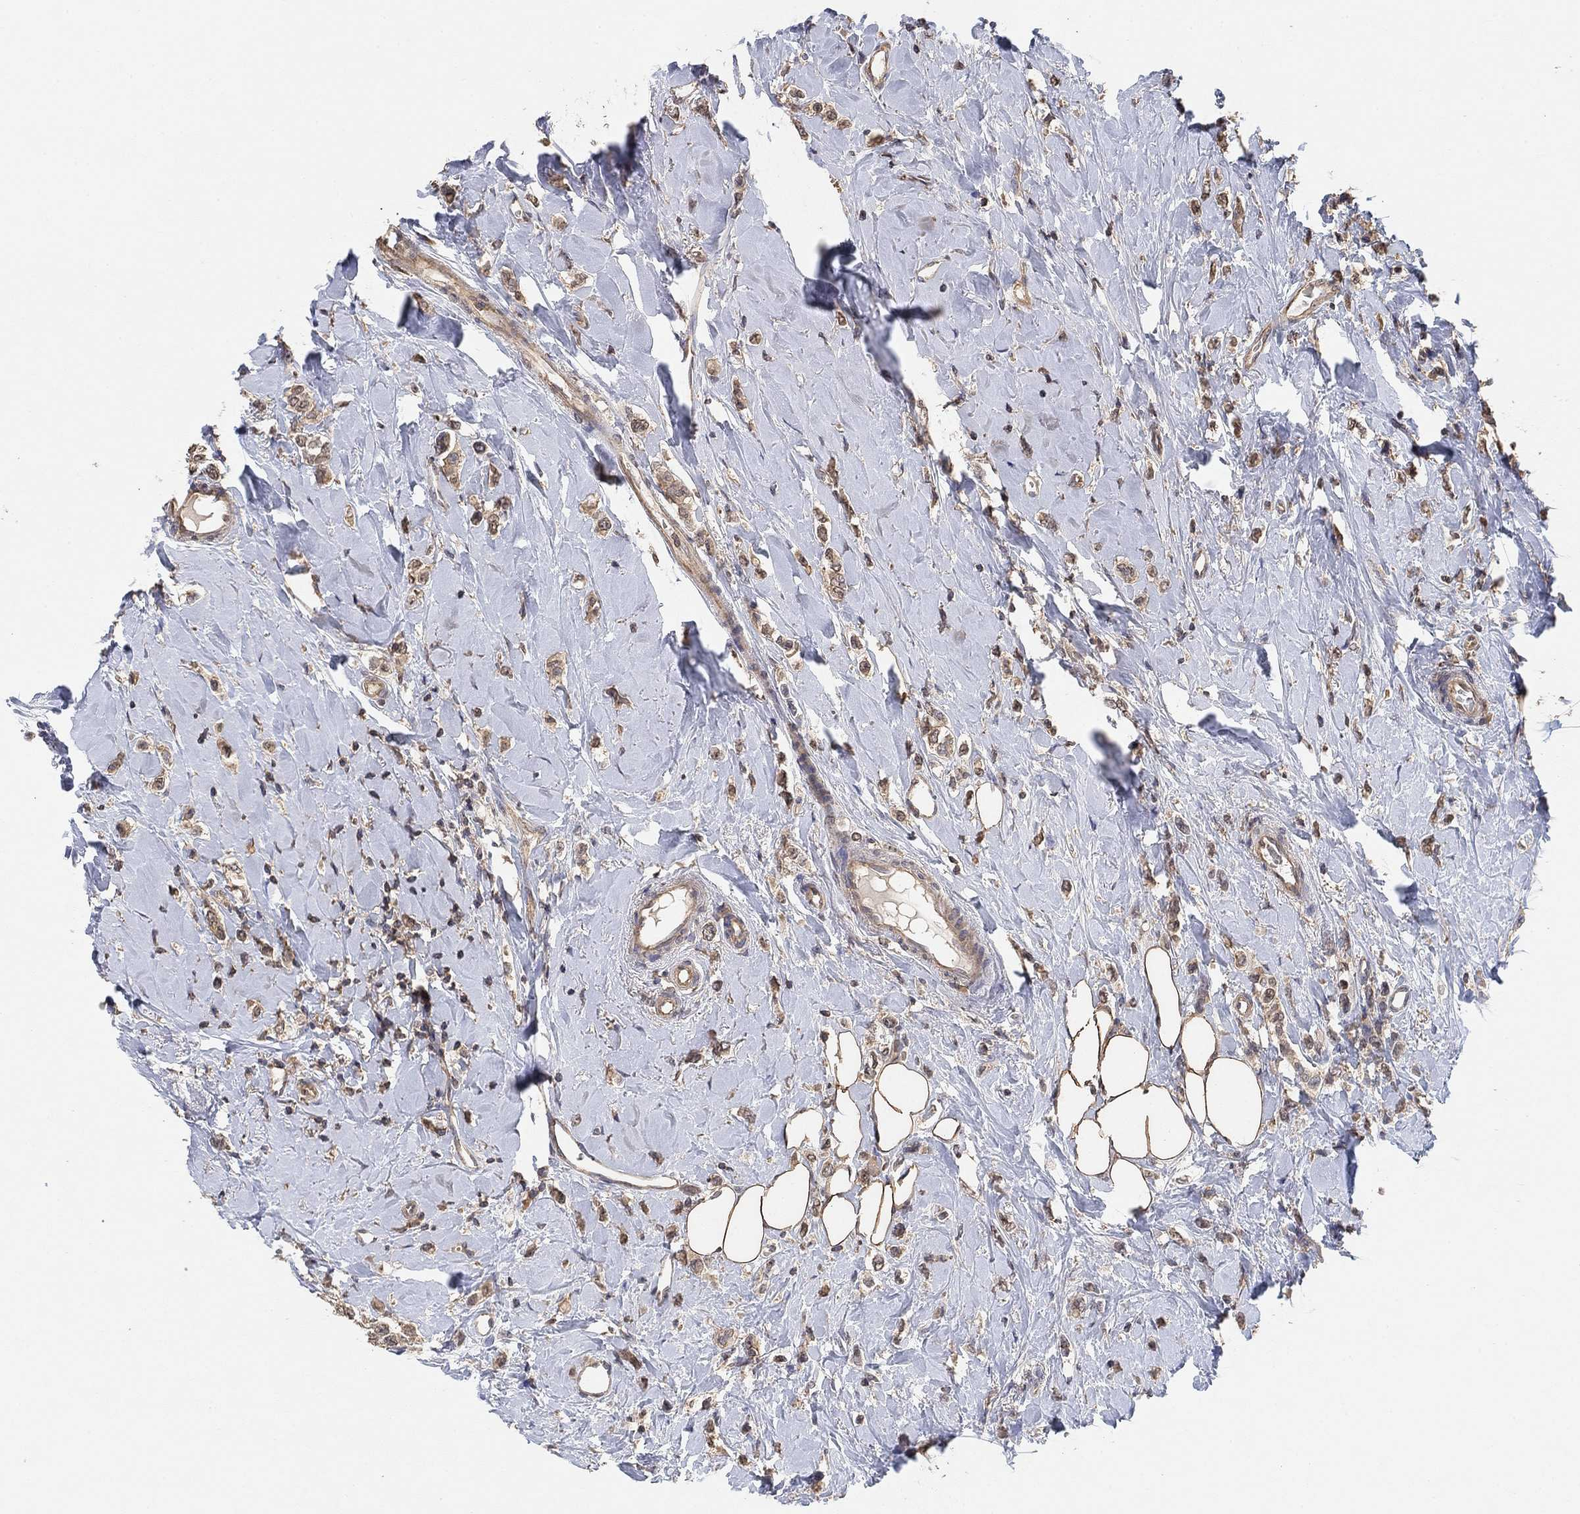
{"staining": {"intensity": "moderate", "quantity": "25%-75%", "location": "cytoplasmic/membranous"}, "tissue": "breast cancer", "cell_type": "Tumor cells", "image_type": "cancer", "snomed": [{"axis": "morphology", "description": "Lobular carcinoma"}, {"axis": "topography", "description": "Breast"}], "caption": "Immunohistochemistry (IHC) (DAB (3,3'-diaminobenzidine)) staining of human lobular carcinoma (breast) demonstrates moderate cytoplasmic/membranous protein positivity in about 25%-75% of tumor cells.", "gene": "CCDC43", "patient": {"sex": "female", "age": 66}}